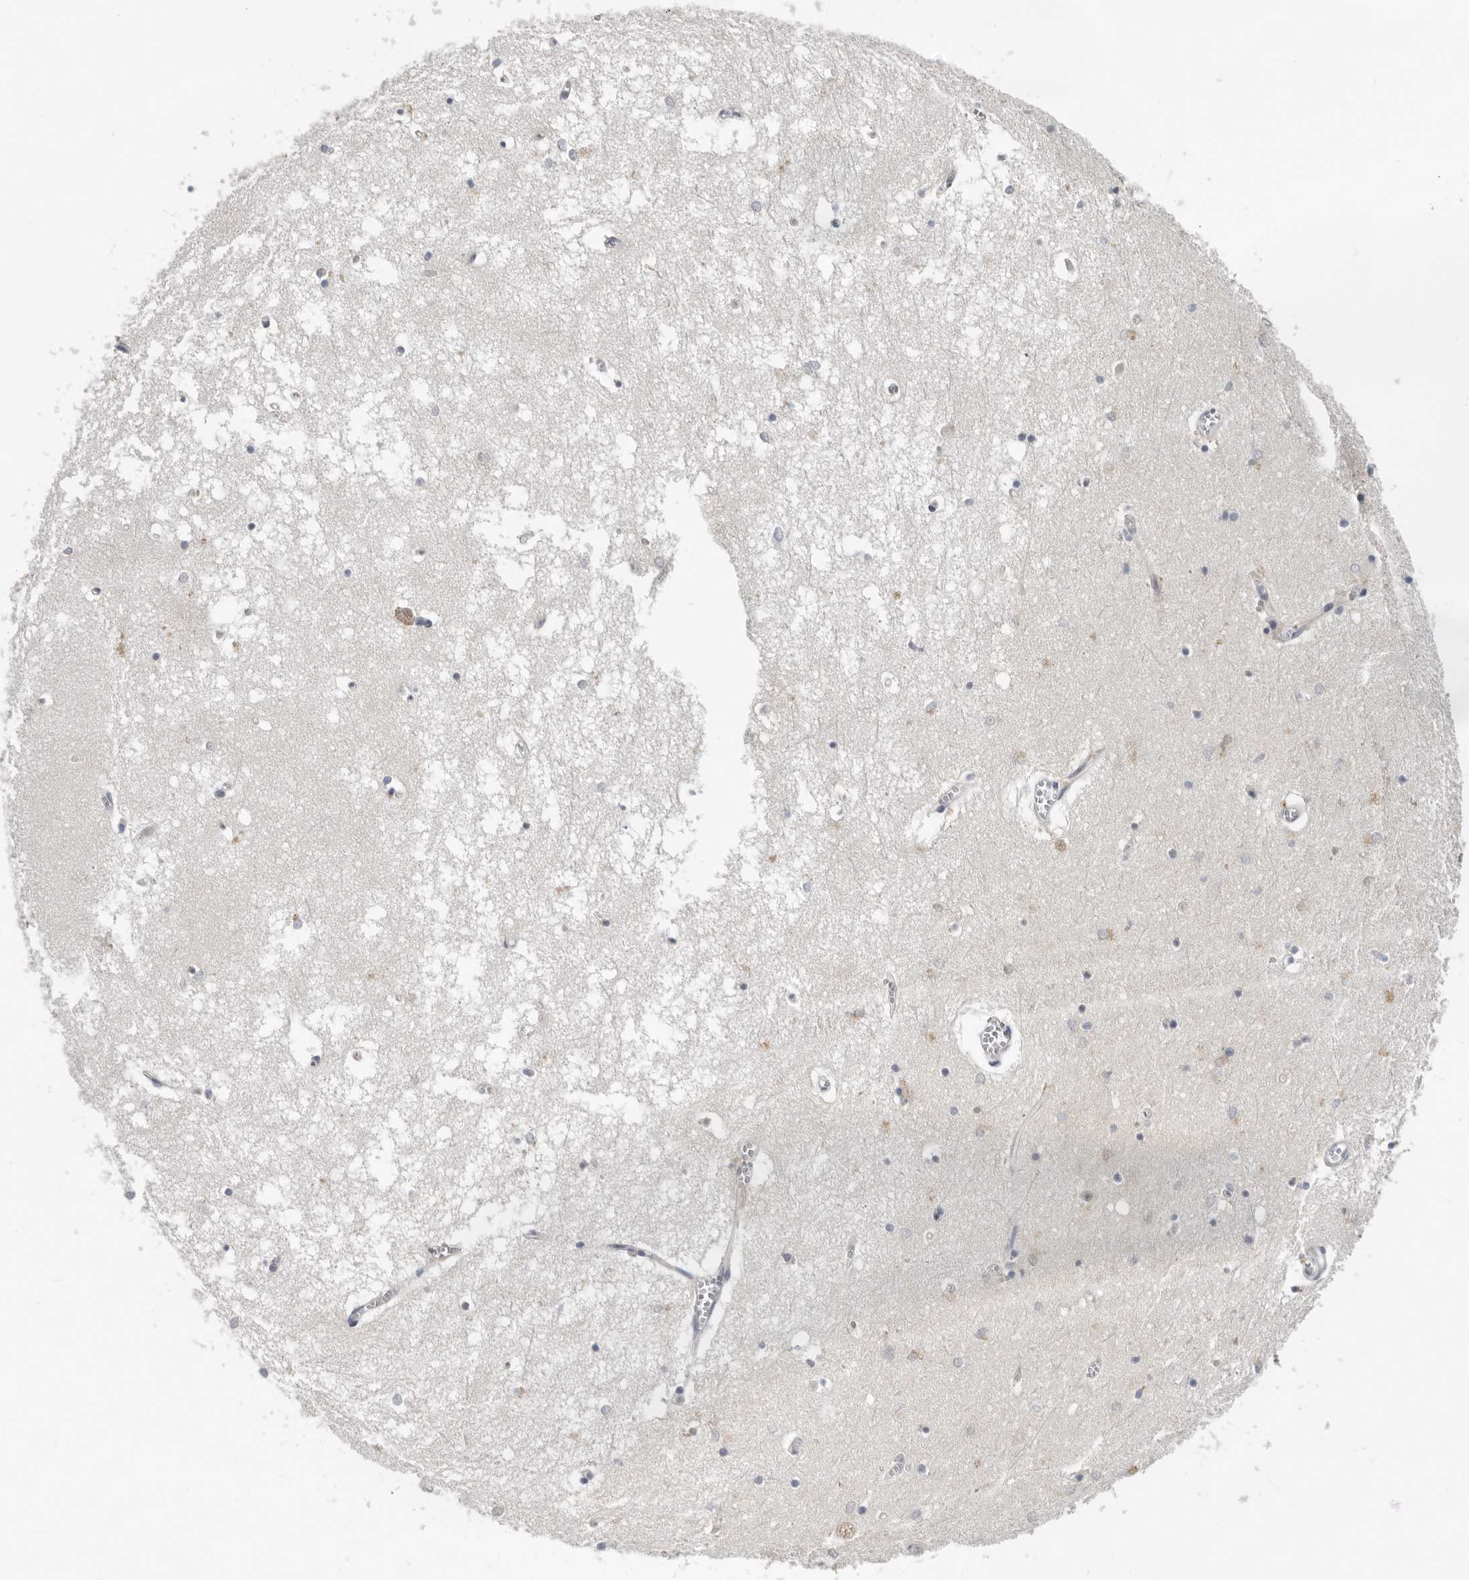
{"staining": {"intensity": "negative", "quantity": "none", "location": "none"}, "tissue": "hippocampus", "cell_type": "Glial cells", "image_type": "normal", "snomed": [{"axis": "morphology", "description": "Normal tissue, NOS"}, {"axis": "topography", "description": "Hippocampus"}], "caption": "DAB (3,3'-diaminobenzidine) immunohistochemical staining of benign hippocampus reveals no significant positivity in glial cells.", "gene": "BRCA2", "patient": {"sex": "male", "age": 70}}